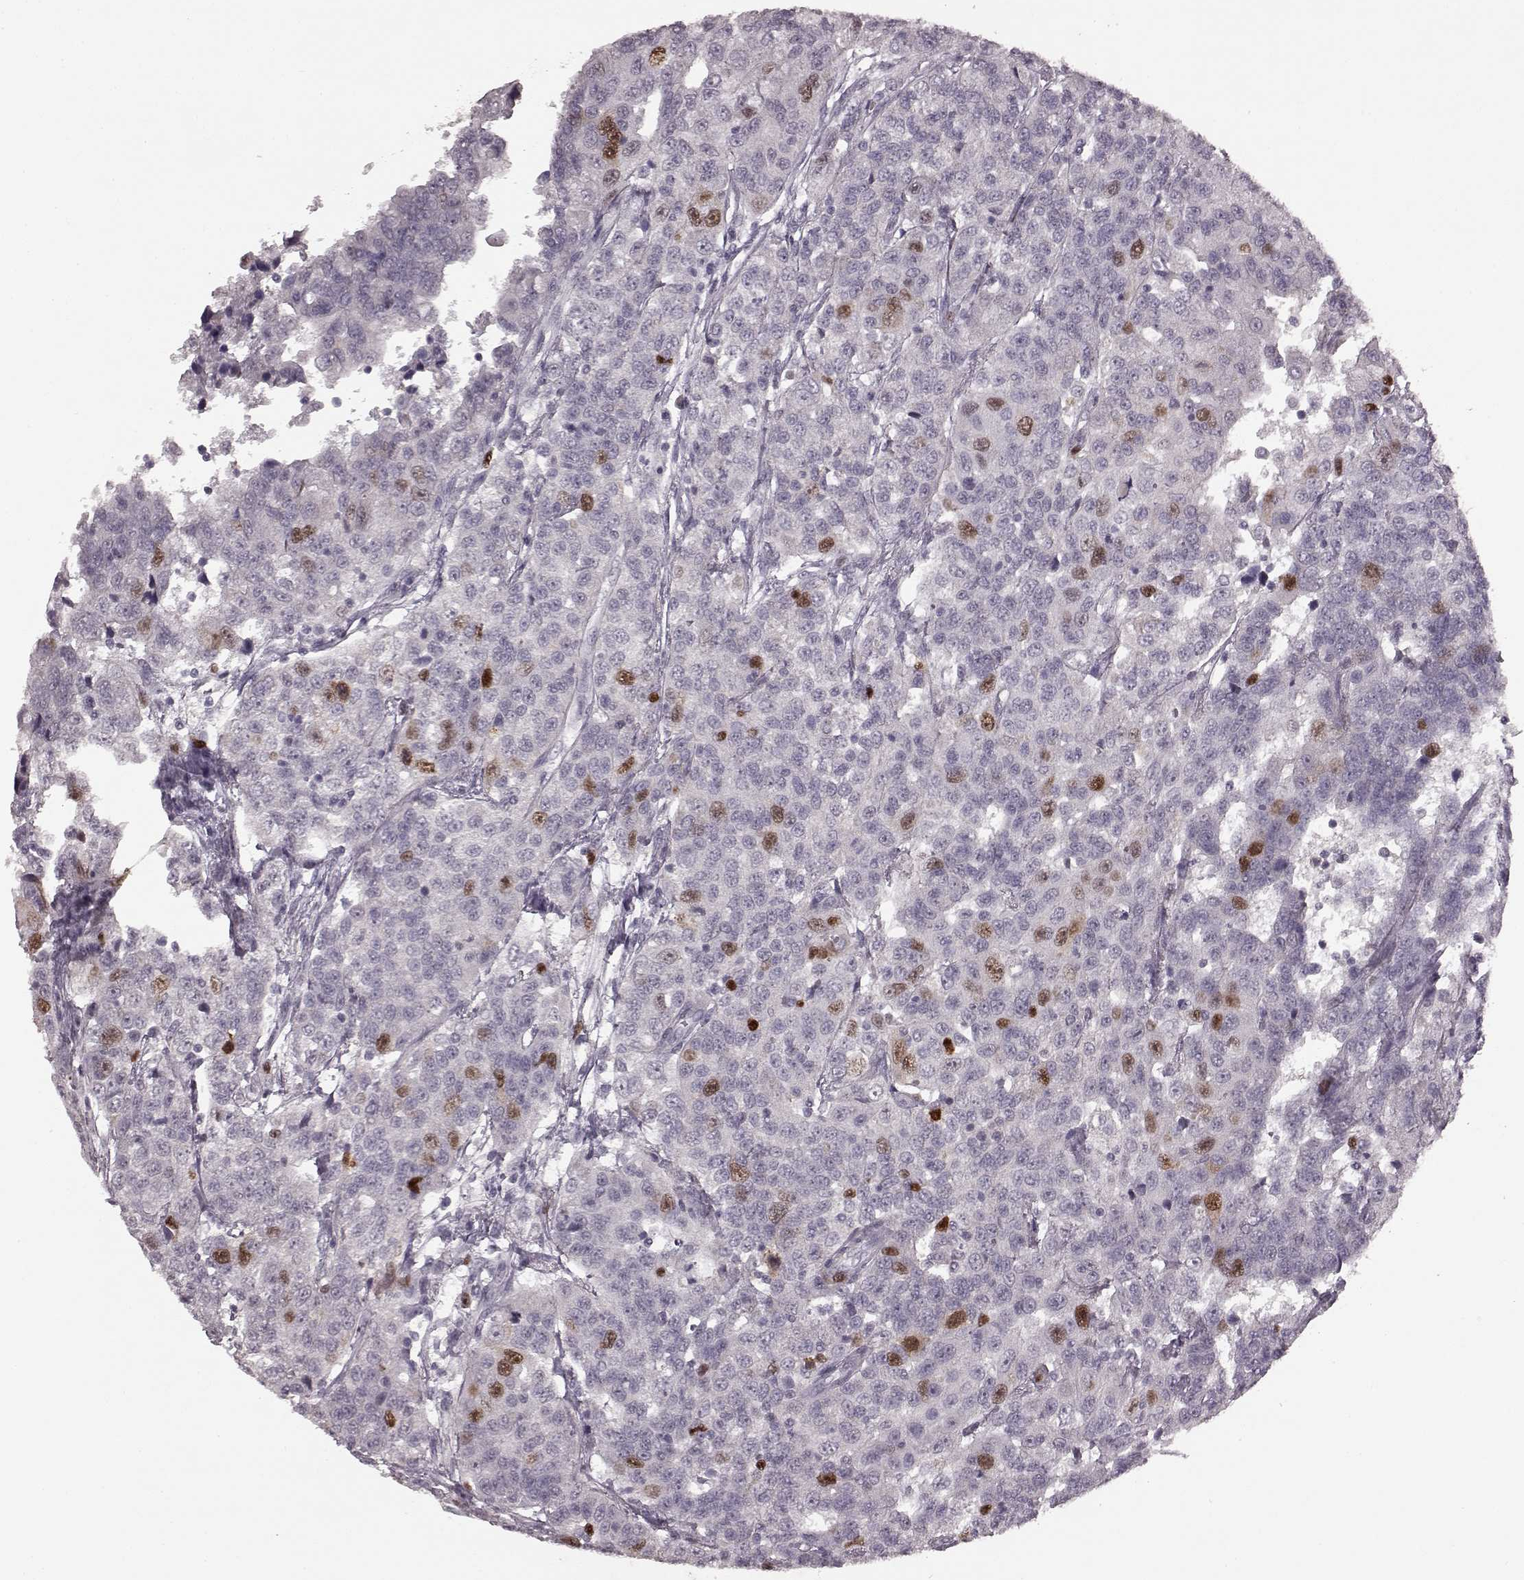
{"staining": {"intensity": "moderate", "quantity": "<25%", "location": "nuclear"}, "tissue": "urothelial cancer", "cell_type": "Tumor cells", "image_type": "cancer", "snomed": [{"axis": "morphology", "description": "Urothelial carcinoma, NOS"}, {"axis": "morphology", "description": "Urothelial carcinoma, High grade"}, {"axis": "topography", "description": "Urinary bladder"}], "caption": "DAB (3,3'-diaminobenzidine) immunohistochemical staining of urothelial cancer shows moderate nuclear protein positivity in about <25% of tumor cells.", "gene": "CCNA2", "patient": {"sex": "female", "age": 73}}